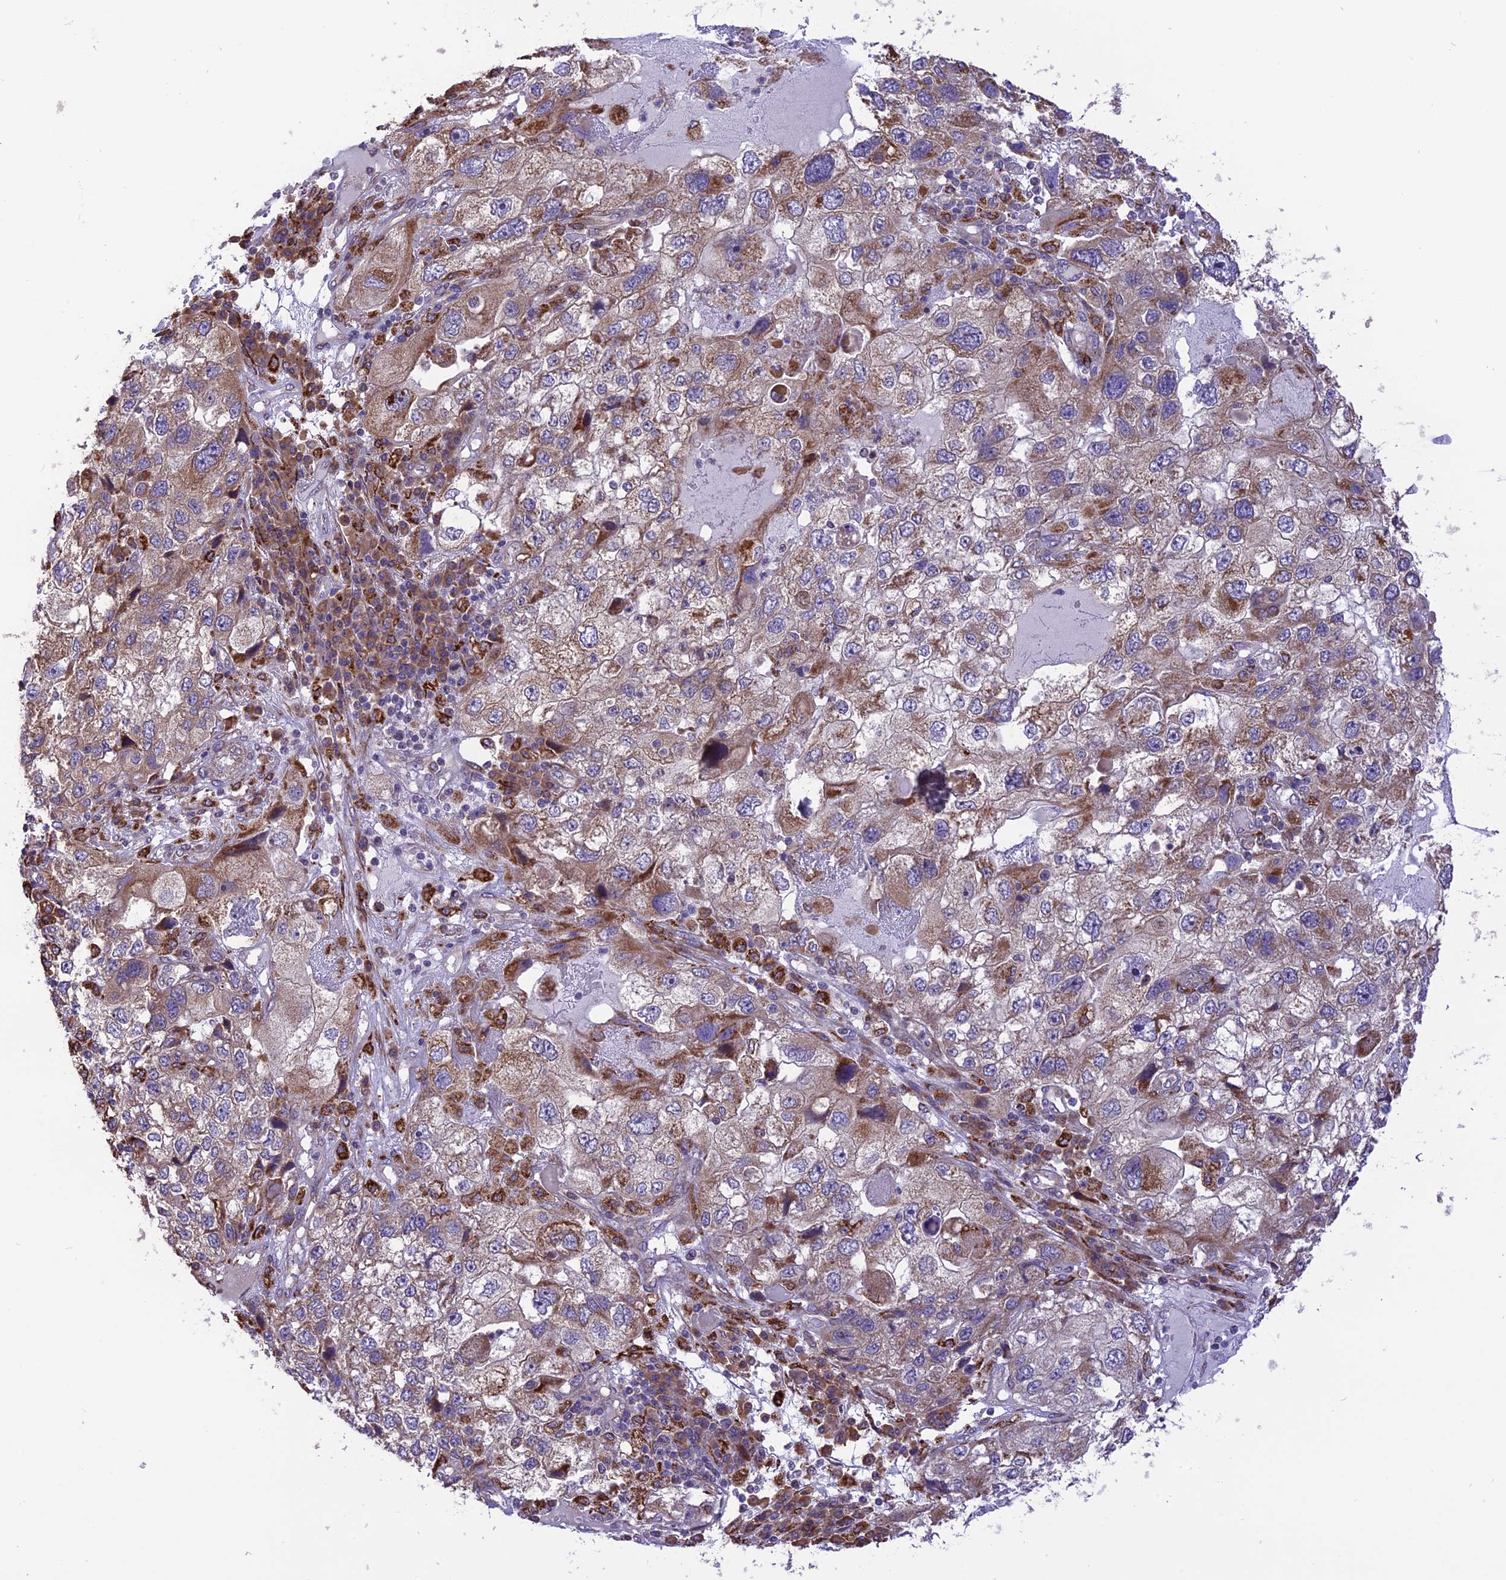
{"staining": {"intensity": "moderate", "quantity": "25%-75%", "location": "cytoplasmic/membranous"}, "tissue": "endometrial cancer", "cell_type": "Tumor cells", "image_type": "cancer", "snomed": [{"axis": "morphology", "description": "Adenocarcinoma, NOS"}, {"axis": "topography", "description": "Endometrium"}], "caption": "Endometrial cancer was stained to show a protein in brown. There is medium levels of moderate cytoplasmic/membranous expression in approximately 25%-75% of tumor cells.", "gene": "ARMCX6", "patient": {"sex": "female", "age": 49}}